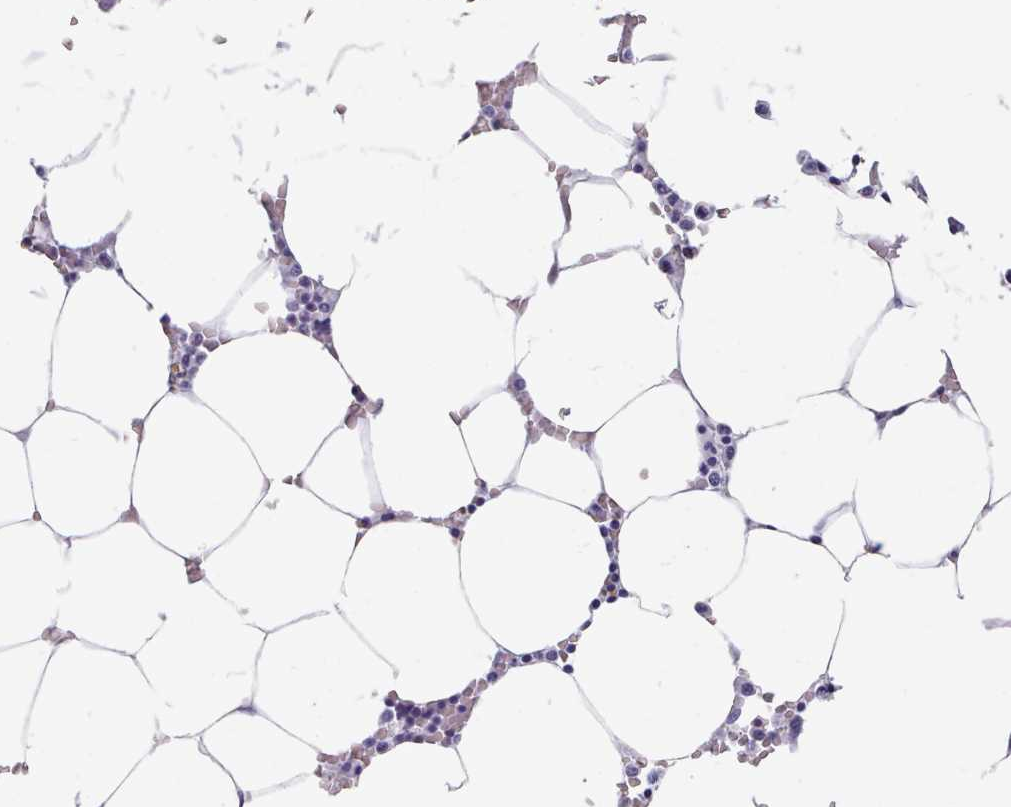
{"staining": {"intensity": "negative", "quantity": "none", "location": "none"}, "tissue": "bone marrow", "cell_type": "Hematopoietic cells", "image_type": "normal", "snomed": [{"axis": "morphology", "description": "Normal tissue, NOS"}, {"axis": "topography", "description": "Bone marrow"}], "caption": "A high-resolution histopathology image shows immunohistochemistry (IHC) staining of benign bone marrow, which shows no significant positivity in hematopoietic cells. (DAB (3,3'-diaminobenzidine) immunohistochemistry (IHC) visualized using brightfield microscopy, high magnification).", "gene": "FPGS", "patient": {"sex": "male", "age": 70}}